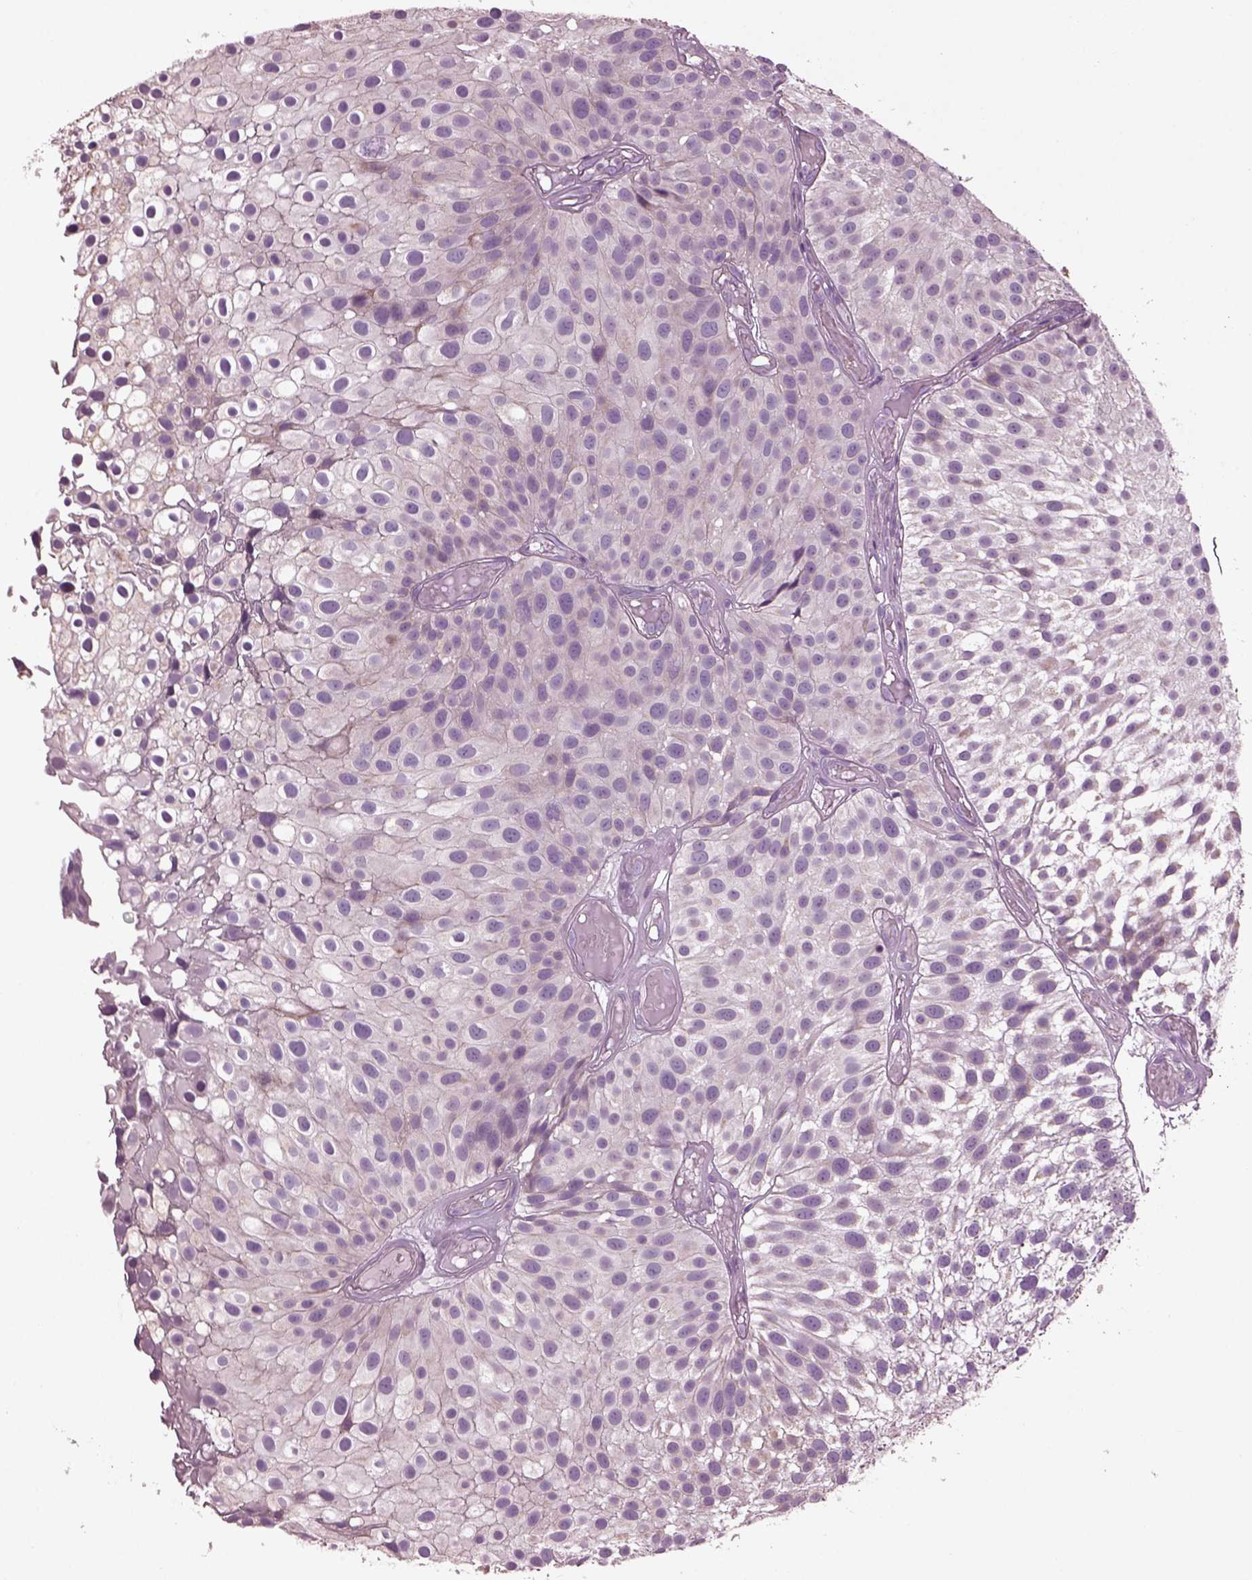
{"staining": {"intensity": "negative", "quantity": "none", "location": "none"}, "tissue": "urothelial cancer", "cell_type": "Tumor cells", "image_type": "cancer", "snomed": [{"axis": "morphology", "description": "Urothelial carcinoma, Low grade"}, {"axis": "topography", "description": "Urinary bladder"}], "caption": "Human urothelial cancer stained for a protein using IHC reveals no positivity in tumor cells.", "gene": "SPATA7", "patient": {"sex": "male", "age": 79}}